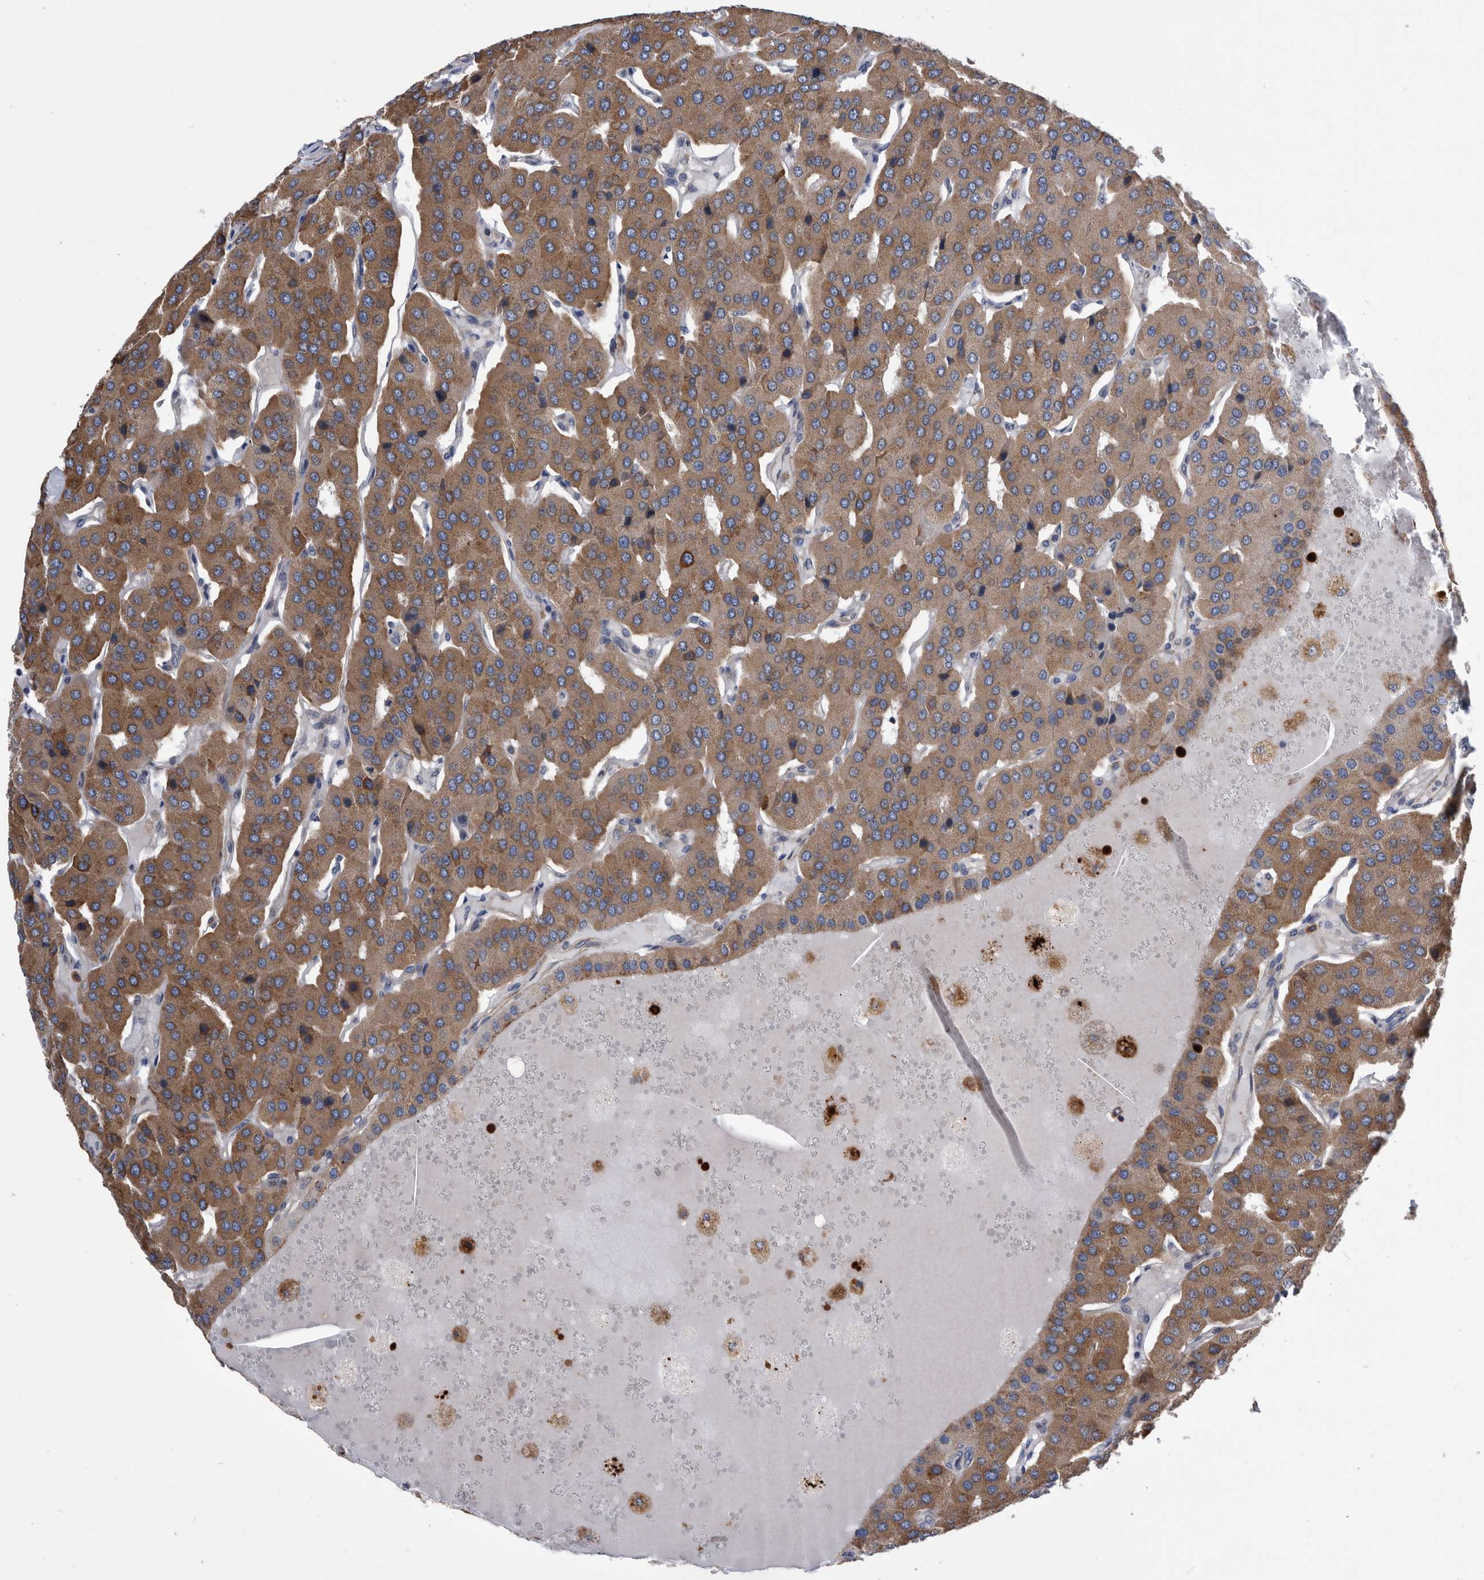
{"staining": {"intensity": "moderate", "quantity": ">75%", "location": "cytoplasmic/membranous"}, "tissue": "parathyroid gland", "cell_type": "Glandular cells", "image_type": "normal", "snomed": [{"axis": "morphology", "description": "Normal tissue, NOS"}, {"axis": "morphology", "description": "Adenoma, NOS"}, {"axis": "topography", "description": "Parathyroid gland"}], "caption": "This micrograph reveals immunohistochemistry staining of unremarkable parathyroid gland, with medium moderate cytoplasmic/membranous staining in approximately >75% of glandular cells.", "gene": "BAIAP3", "patient": {"sex": "female", "age": 86}}